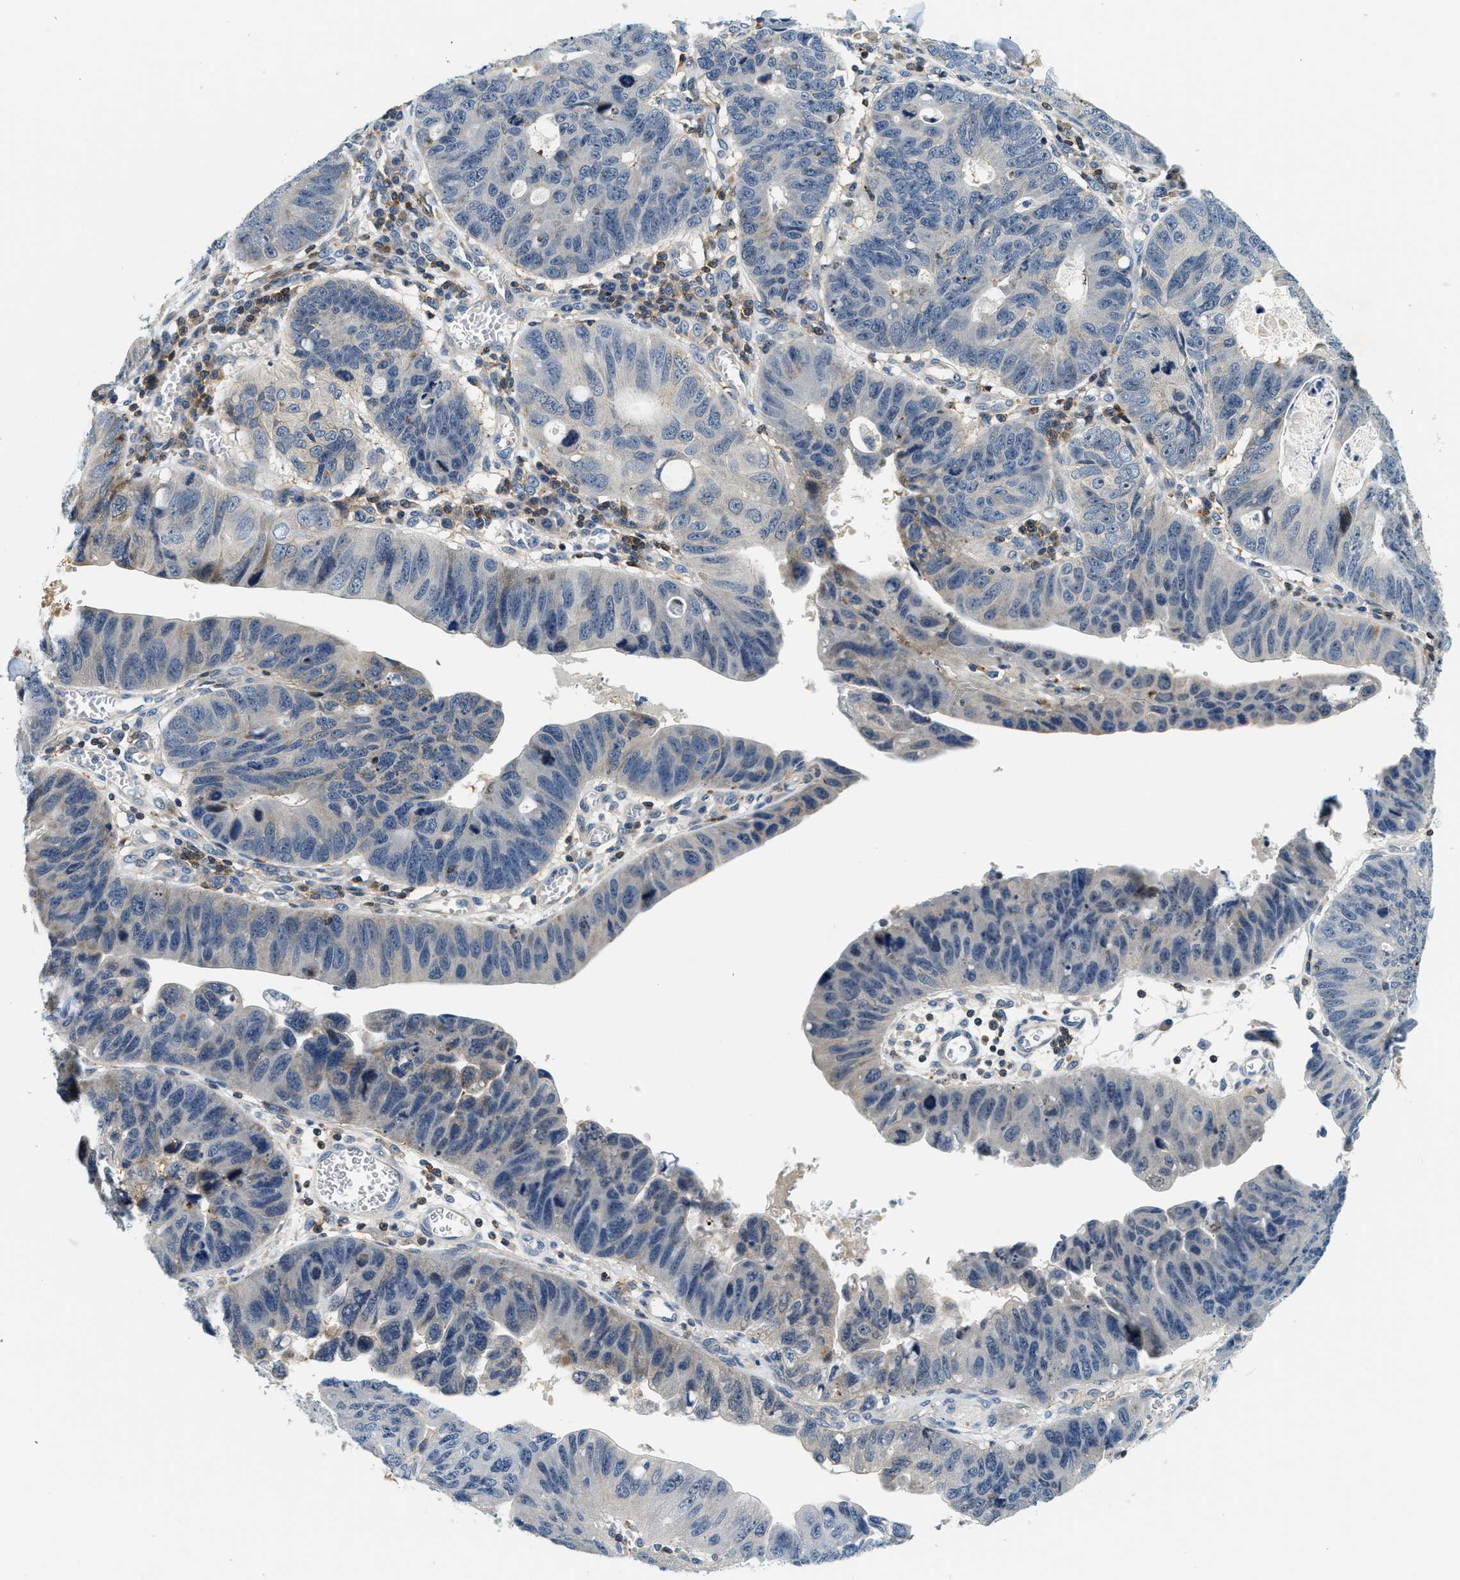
{"staining": {"intensity": "negative", "quantity": "none", "location": "none"}, "tissue": "stomach cancer", "cell_type": "Tumor cells", "image_type": "cancer", "snomed": [{"axis": "morphology", "description": "Adenocarcinoma, NOS"}, {"axis": "topography", "description": "Stomach"}], "caption": "The histopathology image demonstrates no significant expression in tumor cells of stomach adenocarcinoma.", "gene": "SAMD9", "patient": {"sex": "male", "age": 59}}